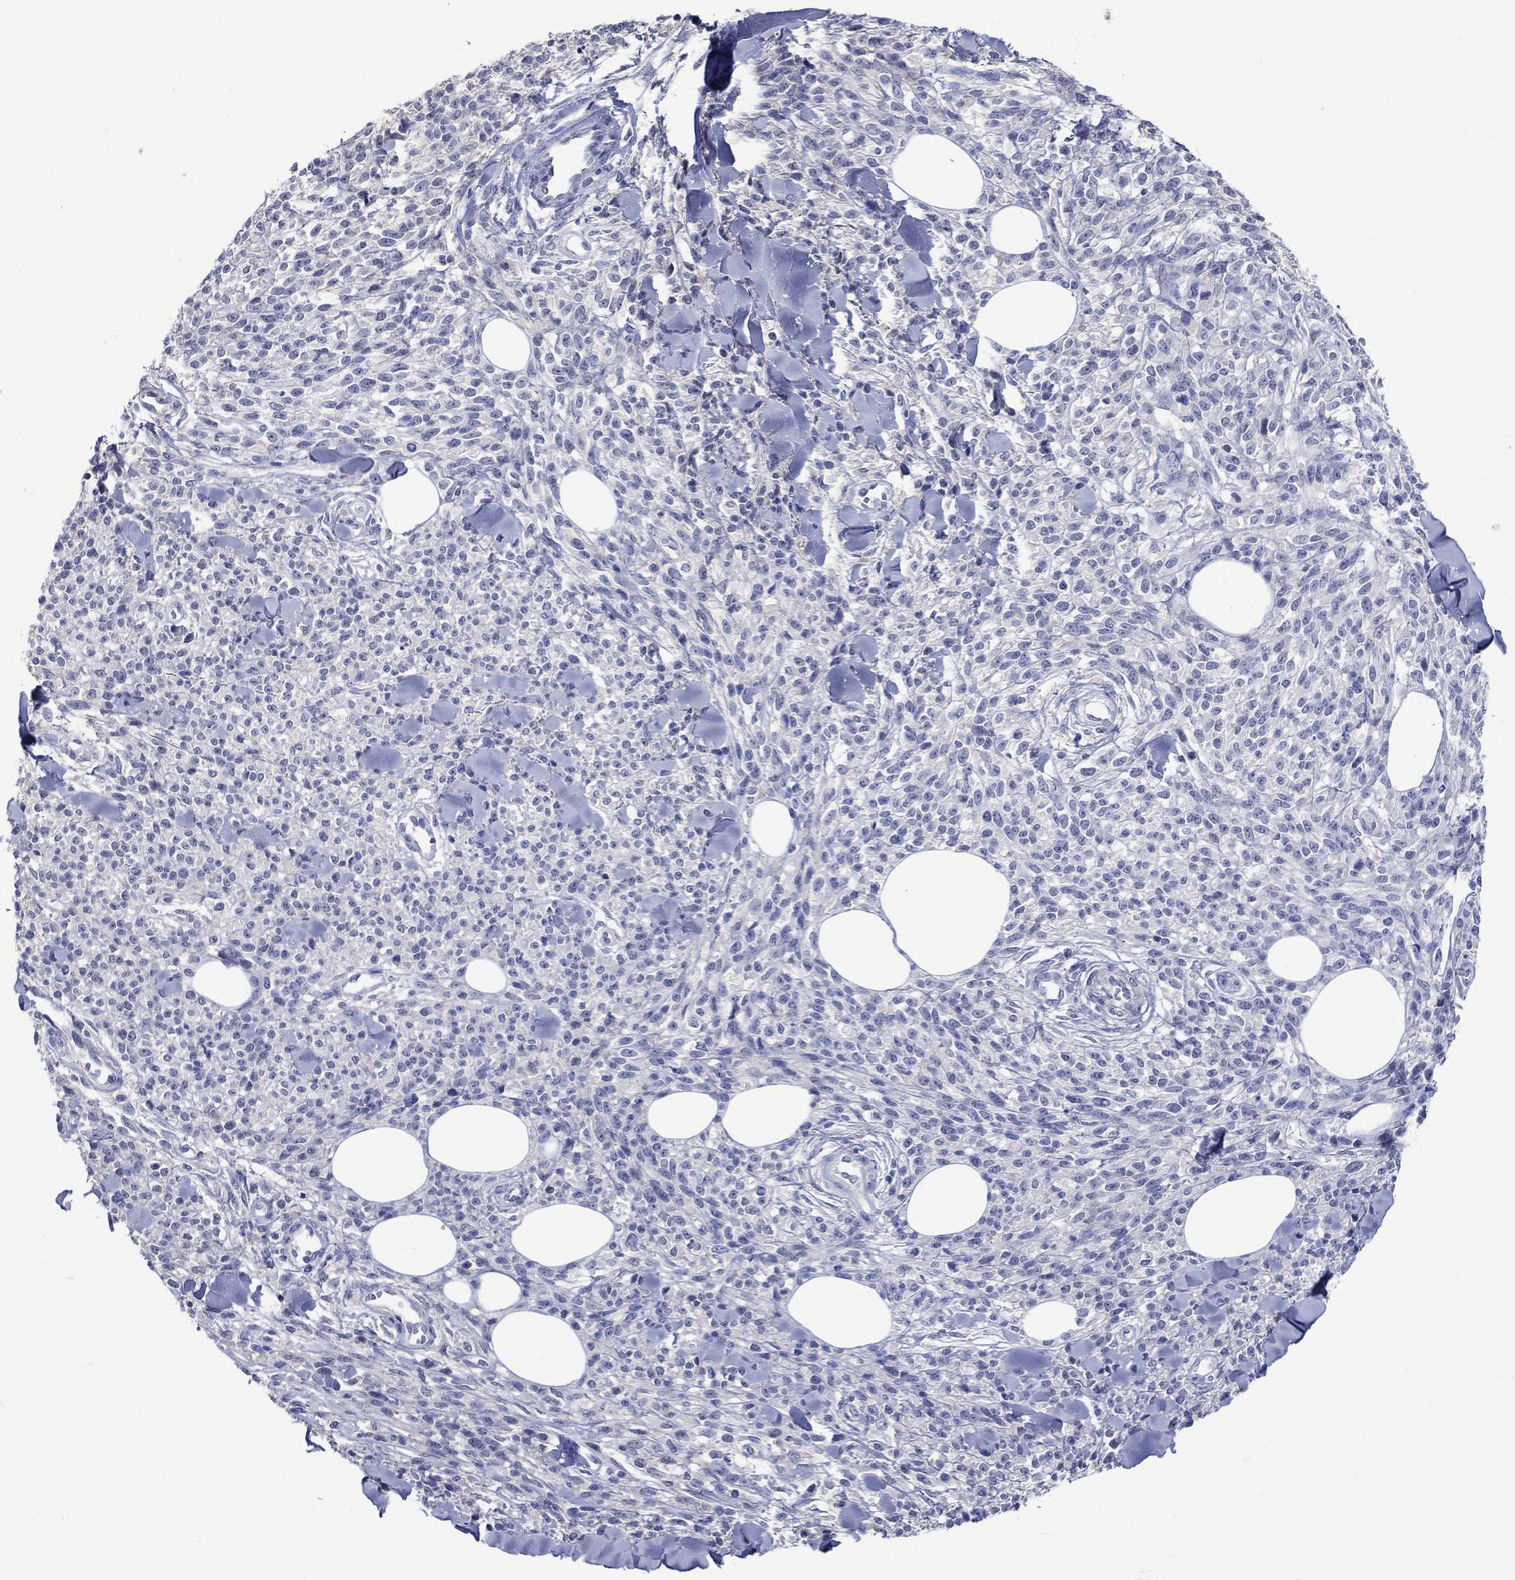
{"staining": {"intensity": "negative", "quantity": "none", "location": "none"}, "tissue": "melanoma", "cell_type": "Tumor cells", "image_type": "cancer", "snomed": [{"axis": "morphology", "description": "Malignant melanoma, NOS"}, {"axis": "topography", "description": "Skin"}, {"axis": "topography", "description": "Skin of trunk"}], "caption": "High magnification brightfield microscopy of melanoma stained with DAB (3,3'-diaminobenzidine) (brown) and counterstained with hematoxylin (blue): tumor cells show no significant expression. (Stains: DAB immunohistochemistry with hematoxylin counter stain, Microscopy: brightfield microscopy at high magnification).", "gene": "TOMM20L", "patient": {"sex": "male", "age": 74}}